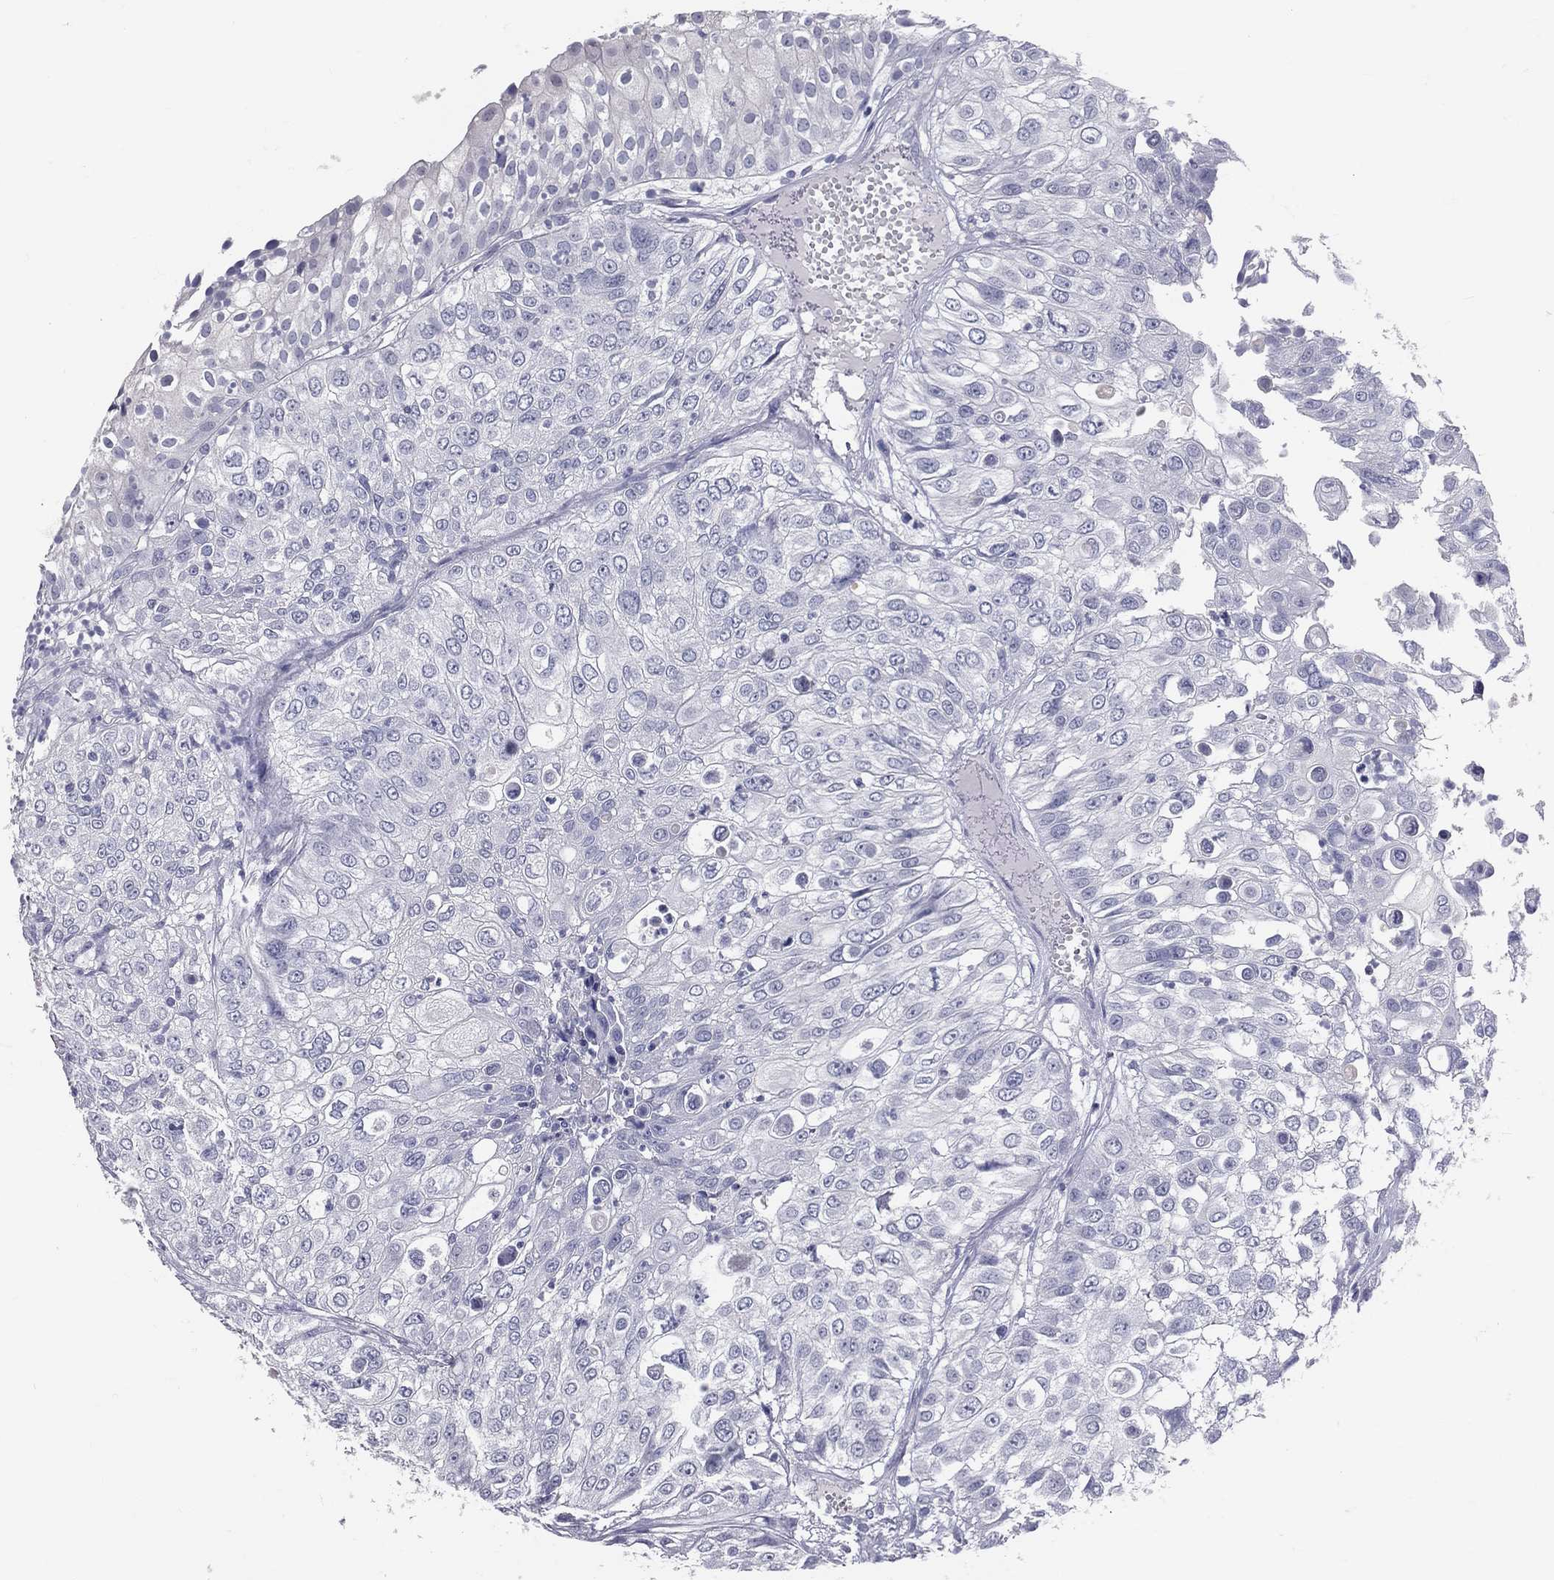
{"staining": {"intensity": "negative", "quantity": "none", "location": "none"}, "tissue": "urothelial cancer", "cell_type": "Tumor cells", "image_type": "cancer", "snomed": [{"axis": "morphology", "description": "Urothelial carcinoma, High grade"}, {"axis": "topography", "description": "Urinary bladder"}], "caption": "DAB (3,3'-diaminobenzidine) immunohistochemical staining of human urothelial cancer reveals no significant positivity in tumor cells. Brightfield microscopy of IHC stained with DAB (3,3'-diaminobenzidine) (brown) and hematoxylin (blue), captured at high magnification.", "gene": "TFPI2", "patient": {"sex": "female", "age": 79}}